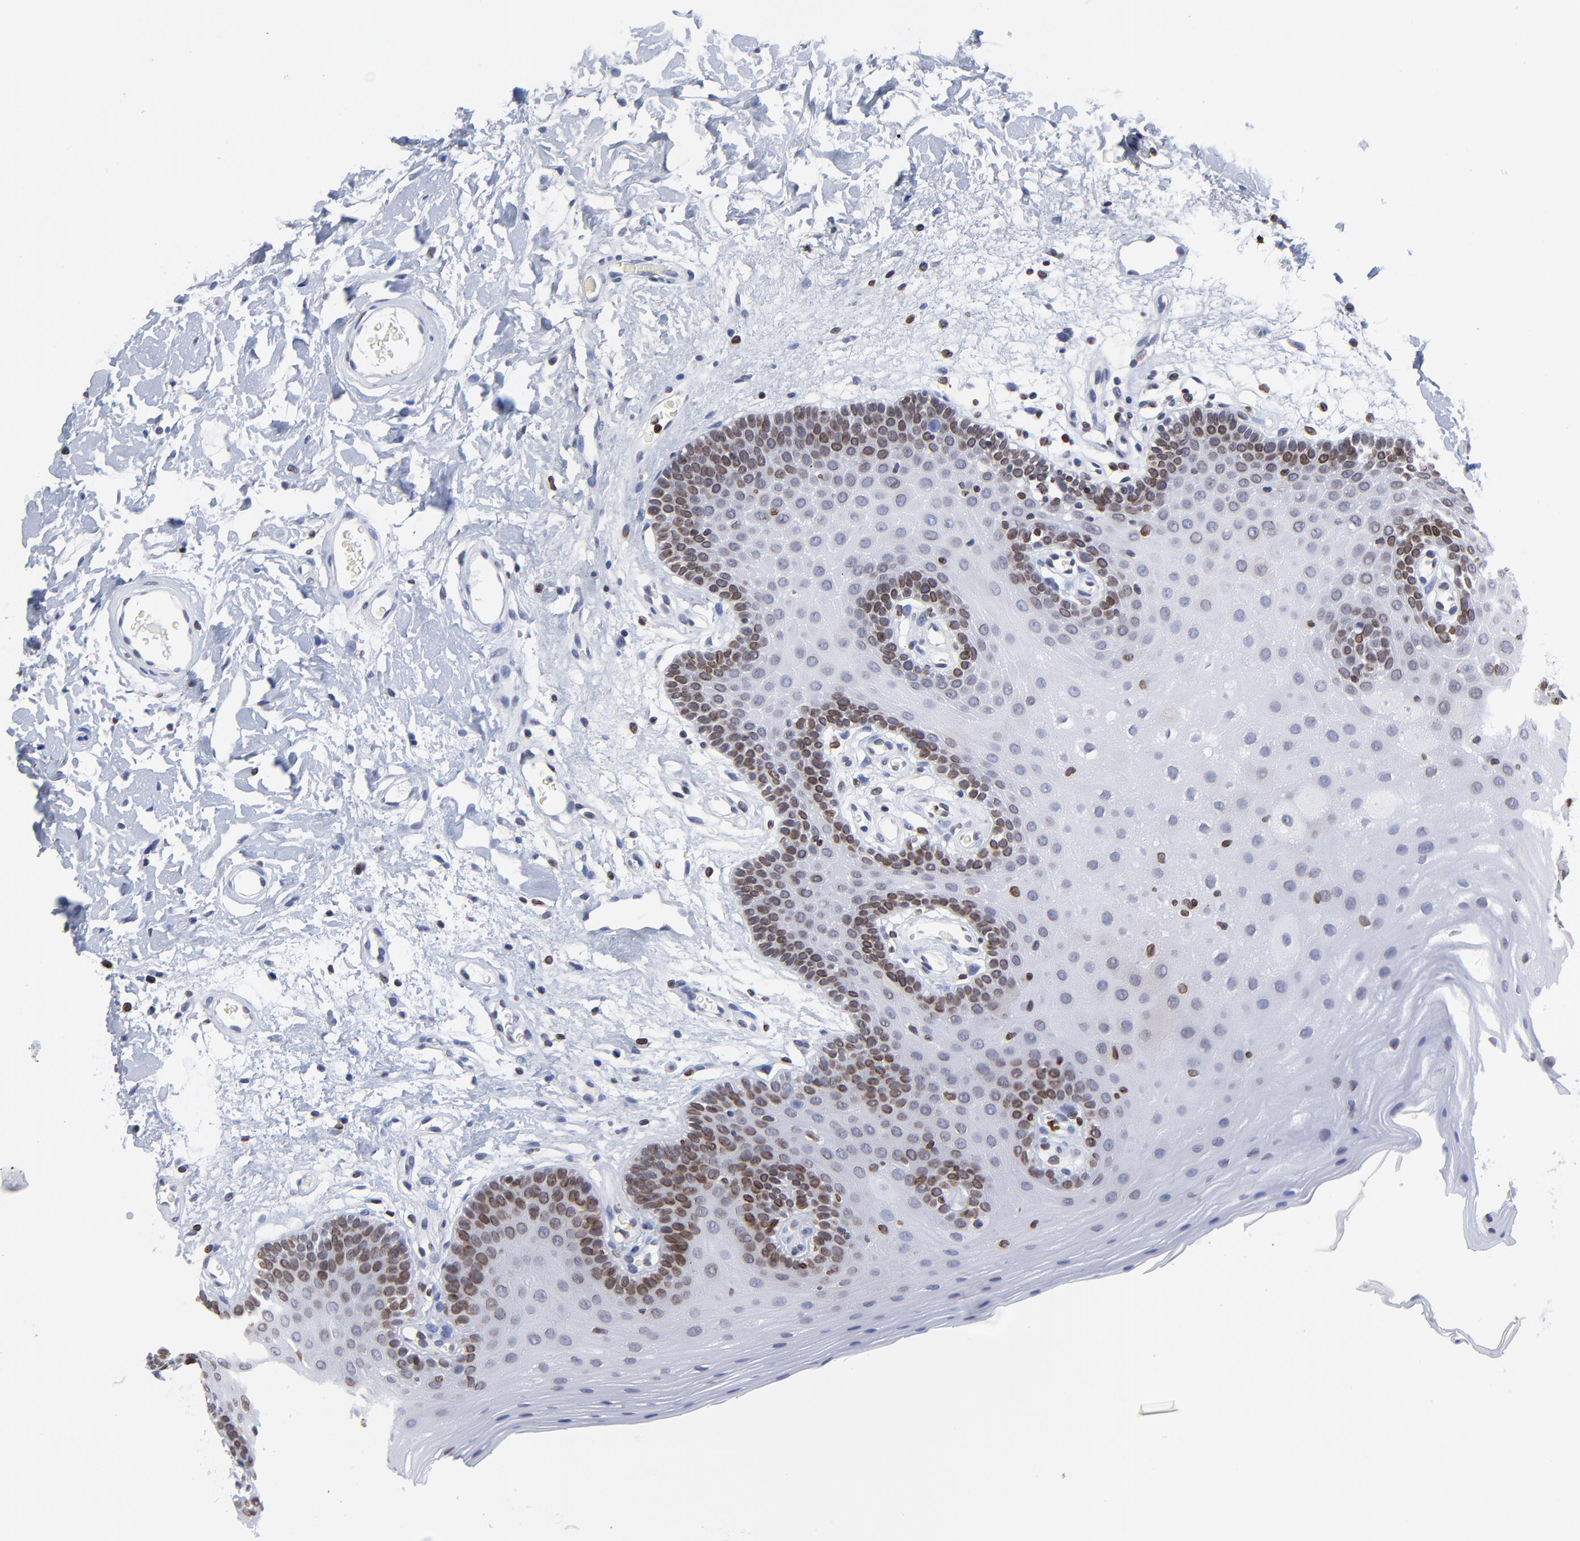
{"staining": {"intensity": "strong", "quantity": "<25%", "location": "cytoplasmic/membranous,nuclear"}, "tissue": "oral mucosa", "cell_type": "Squamous epithelial cells", "image_type": "normal", "snomed": [{"axis": "morphology", "description": "Normal tissue, NOS"}, {"axis": "morphology", "description": "Squamous cell carcinoma, NOS"}, {"axis": "topography", "description": "Skeletal muscle"}, {"axis": "topography", "description": "Oral tissue"}, {"axis": "topography", "description": "Head-Neck"}], "caption": "Immunohistochemistry image of unremarkable human oral mucosa stained for a protein (brown), which reveals medium levels of strong cytoplasmic/membranous,nuclear staining in approximately <25% of squamous epithelial cells.", "gene": "THAP7", "patient": {"sex": "male", "age": 71}}